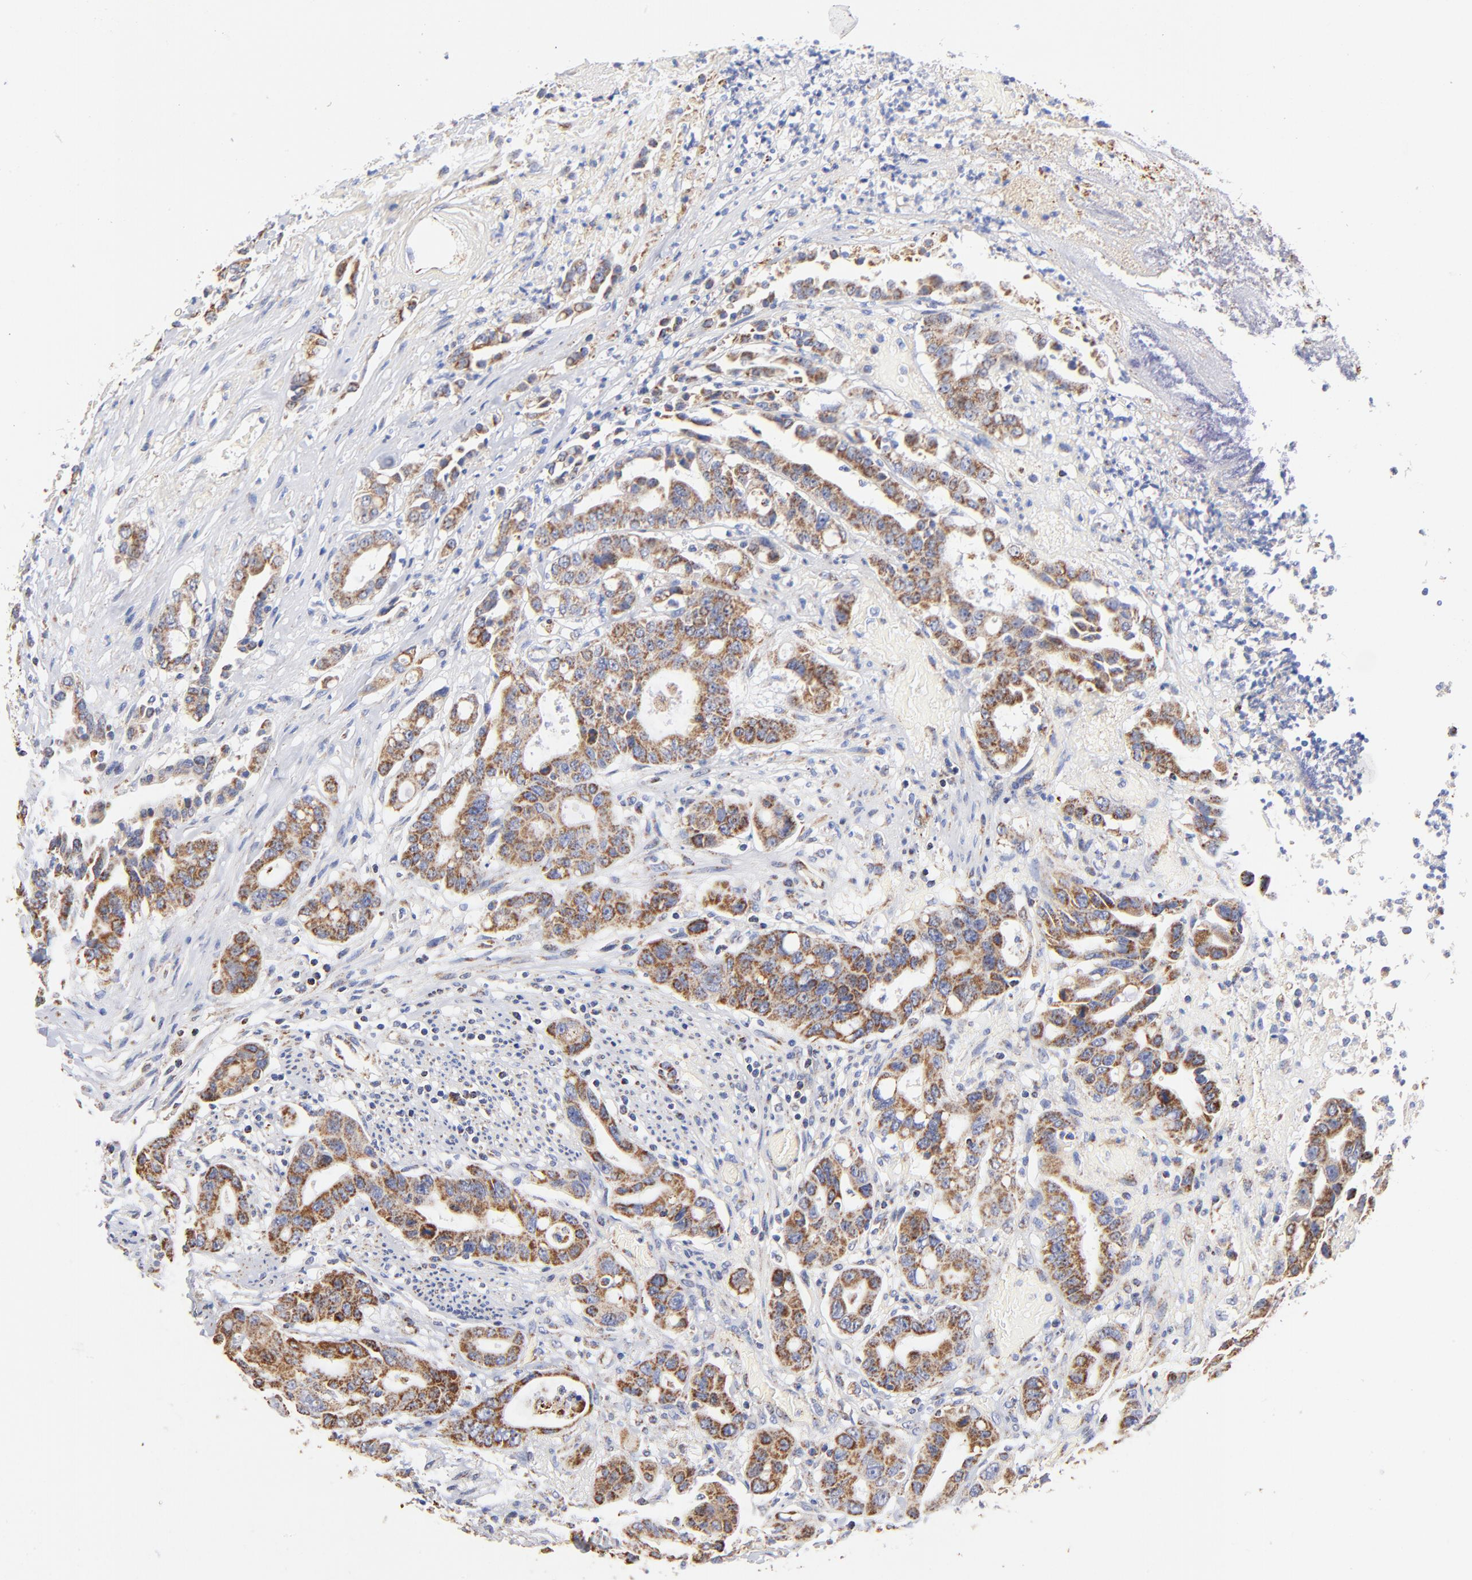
{"staining": {"intensity": "strong", "quantity": ">75%", "location": "cytoplasmic/membranous"}, "tissue": "colorectal cancer", "cell_type": "Tumor cells", "image_type": "cancer", "snomed": [{"axis": "morphology", "description": "Adenocarcinoma, NOS"}, {"axis": "topography", "description": "Colon"}], "caption": "The immunohistochemical stain labels strong cytoplasmic/membranous positivity in tumor cells of colorectal cancer (adenocarcinoma) tissue.", "gene": "PHB1", "patient": {"sex": "female", "age": 70}}